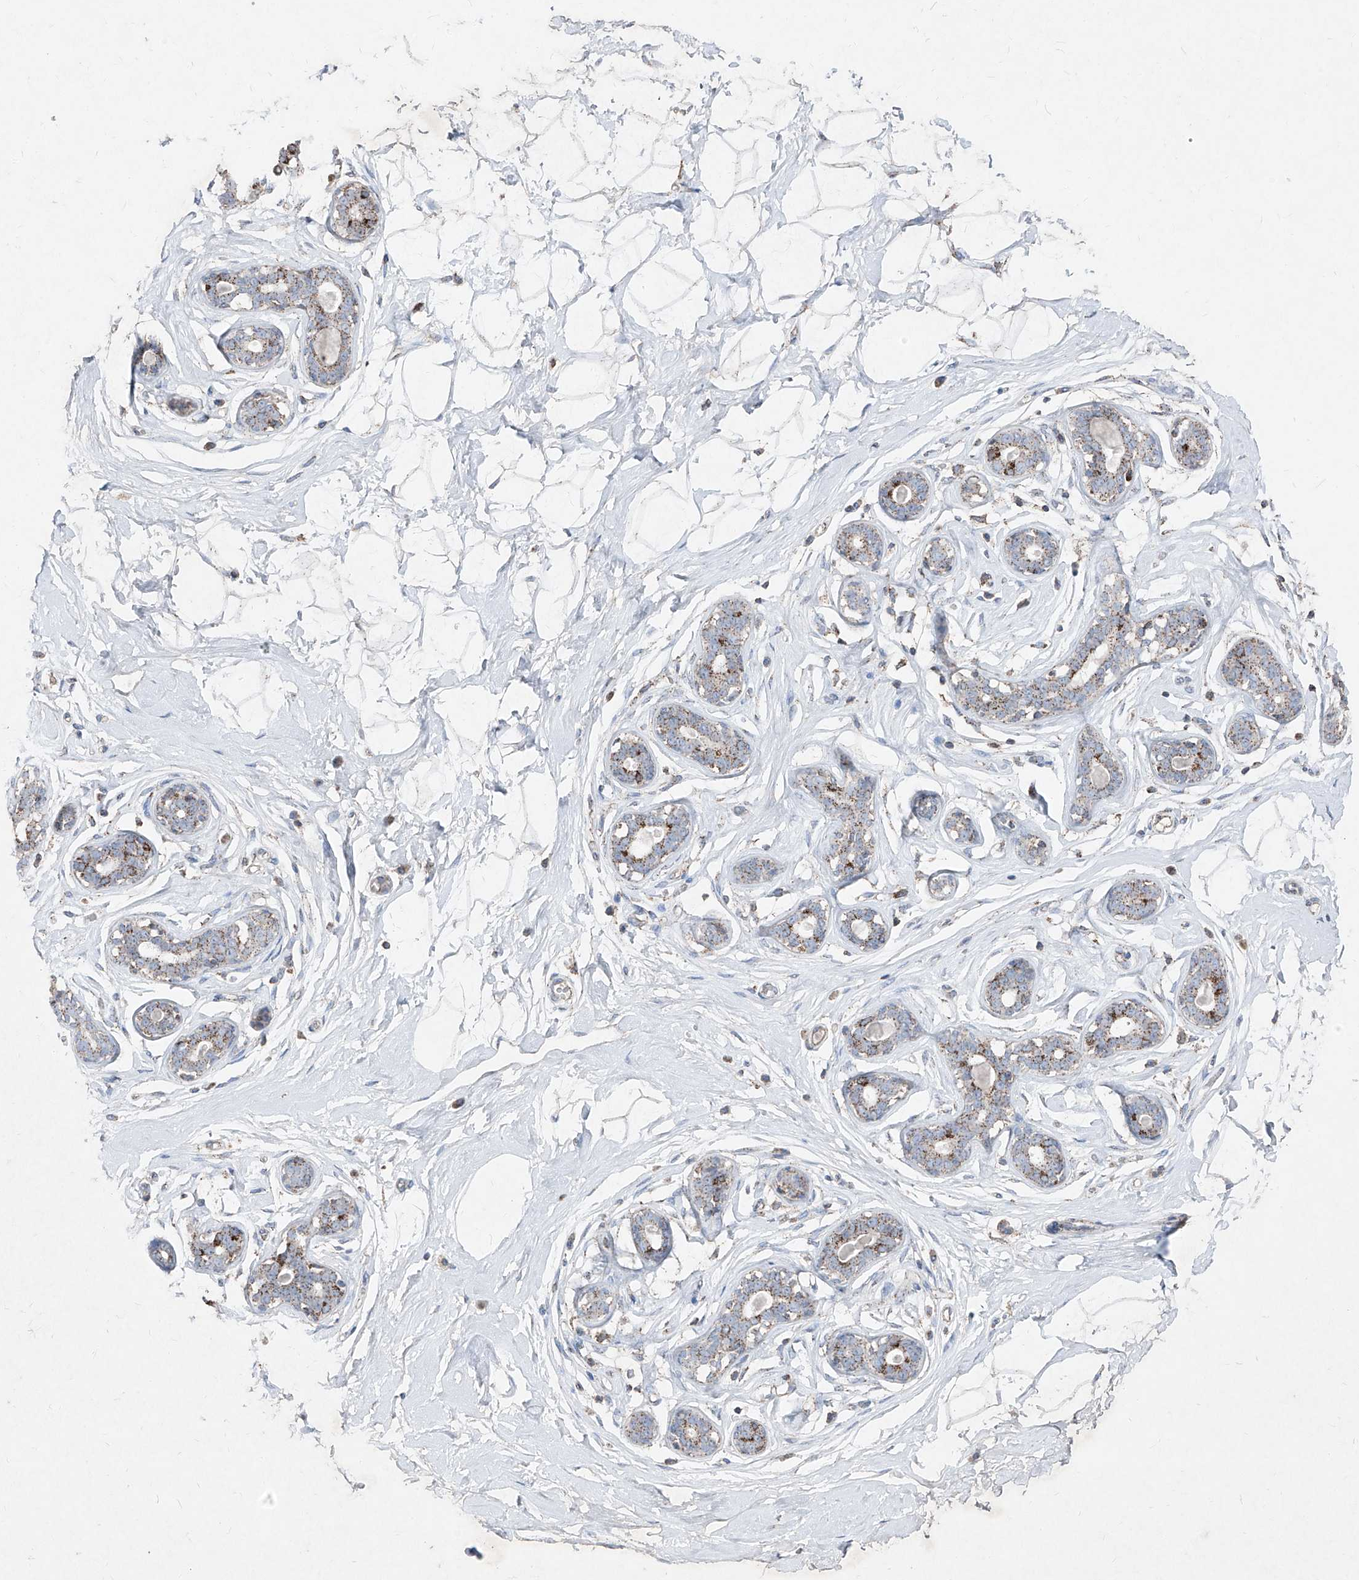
{"staining": {"intensity": "moderate", "quantity": "25%-75%", "location": "cytoplasmic/membranous"}, "tissue": "breast", "cell_type": "Adipocytes", "image_type": "normal", "snomed": [{"axis": "morphology", "description": "Normal tissue, NOS"}, {"axis": "morphology", "description": "Adenoma, NOS"}, {"axis": "topography", "description": "Breast"}], "caption": "This image reveals normal breast stained with IHC to label a protein in brown. The cytoplasmic/membranous of adipocytes show moderate positivity for the protein. Nuclei are counter-stained blue.", "gene": "ABCD3", "patient": {"sex": "female", "age": 23}}